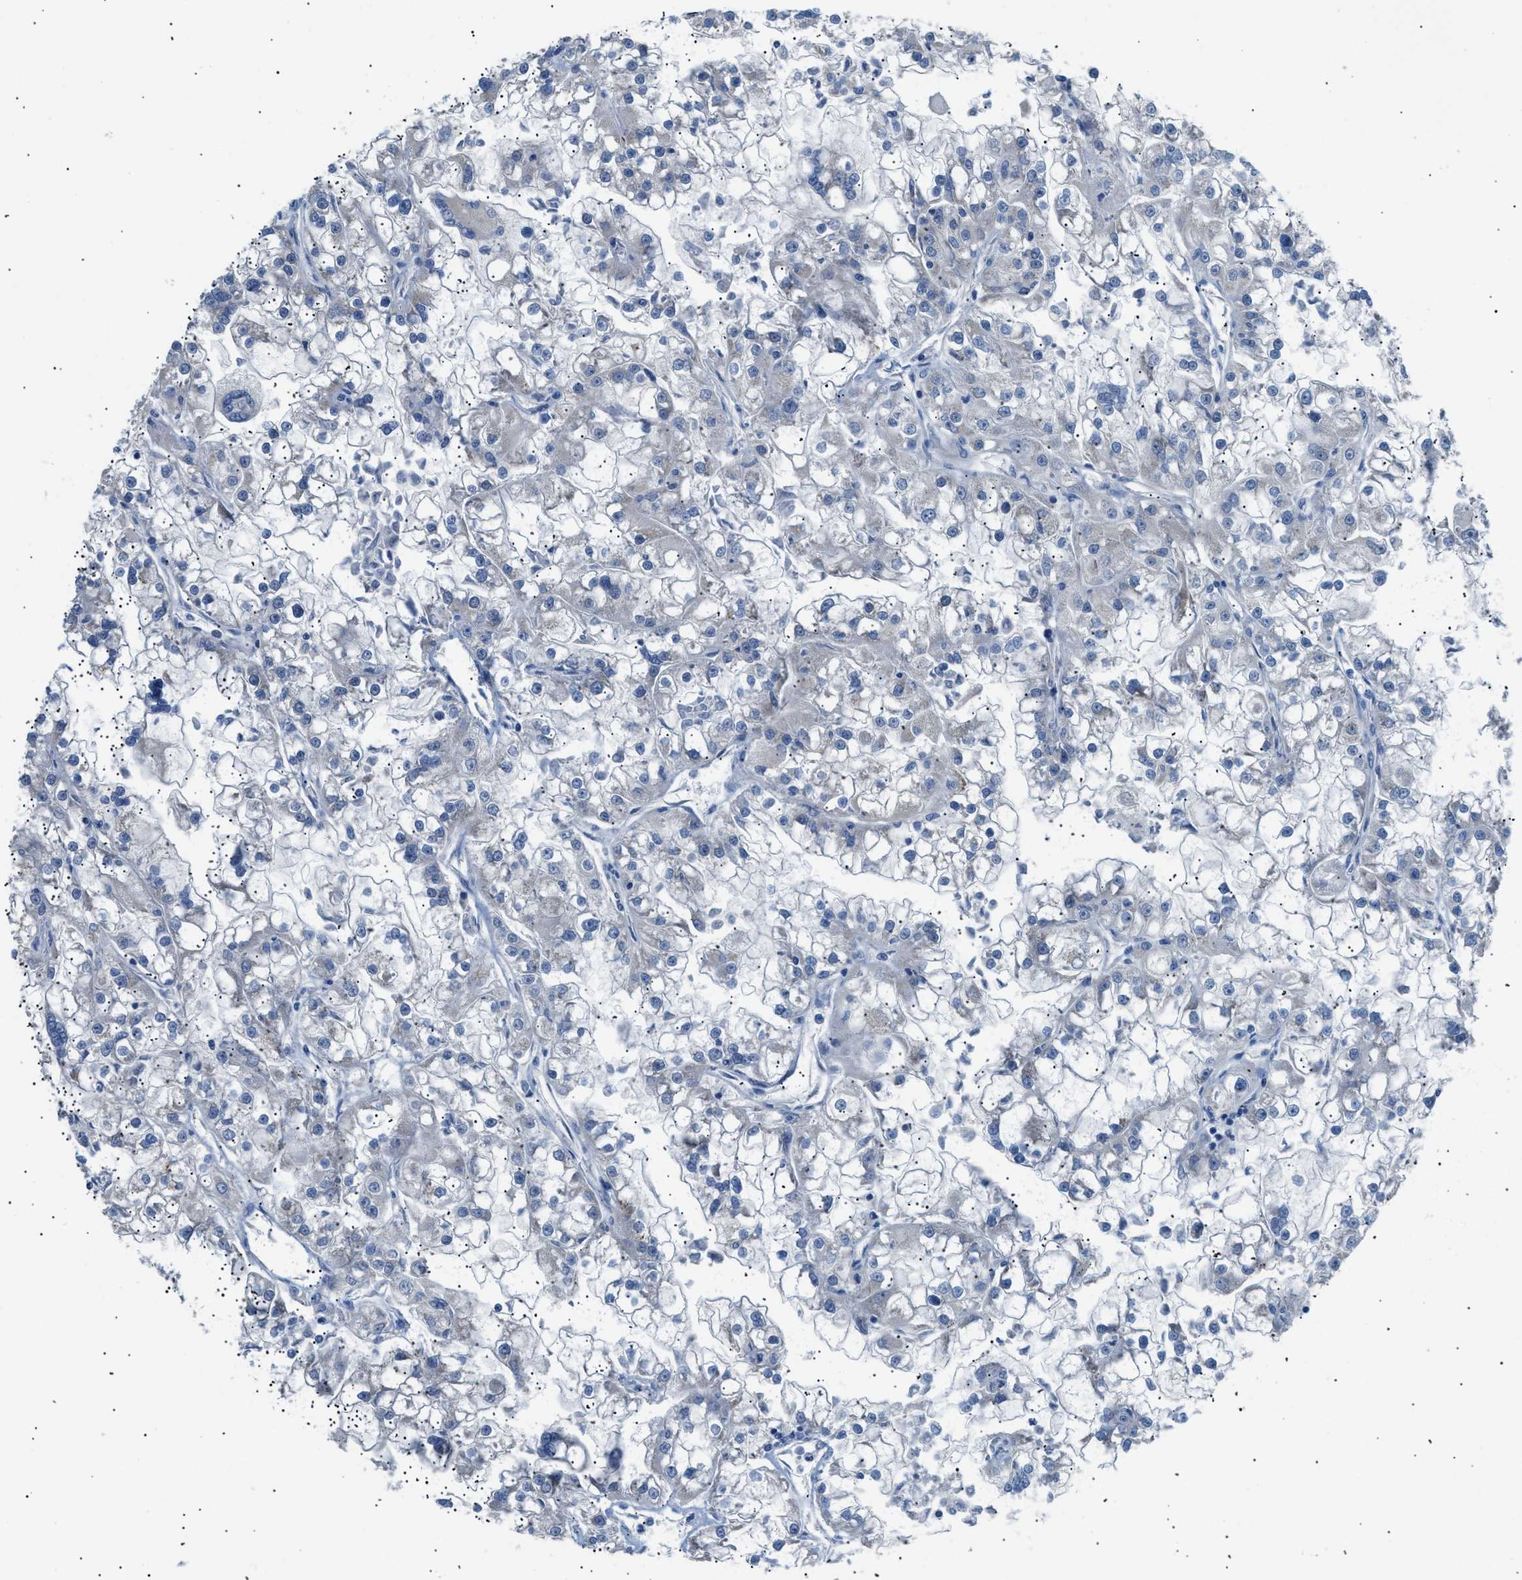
{"staining": {"intensity": "negative", "quantity": "none", "location": "none"}, "tissue": "renal cancer", "cell_type": "Tumor cells", "image_type": "cancer", "snomed": [{"axis": "morphology", "description": "Adenocarcinoma, NOS"}, {"axis": "topography", "description": "Kidney"}], "caption": "This is a histopathology image of IHC staining of renal adenocarcinoma, which shows no positivity in tumor cells.", "gene": "ICA1", "patient": {"sex": "female", "age": 52}}